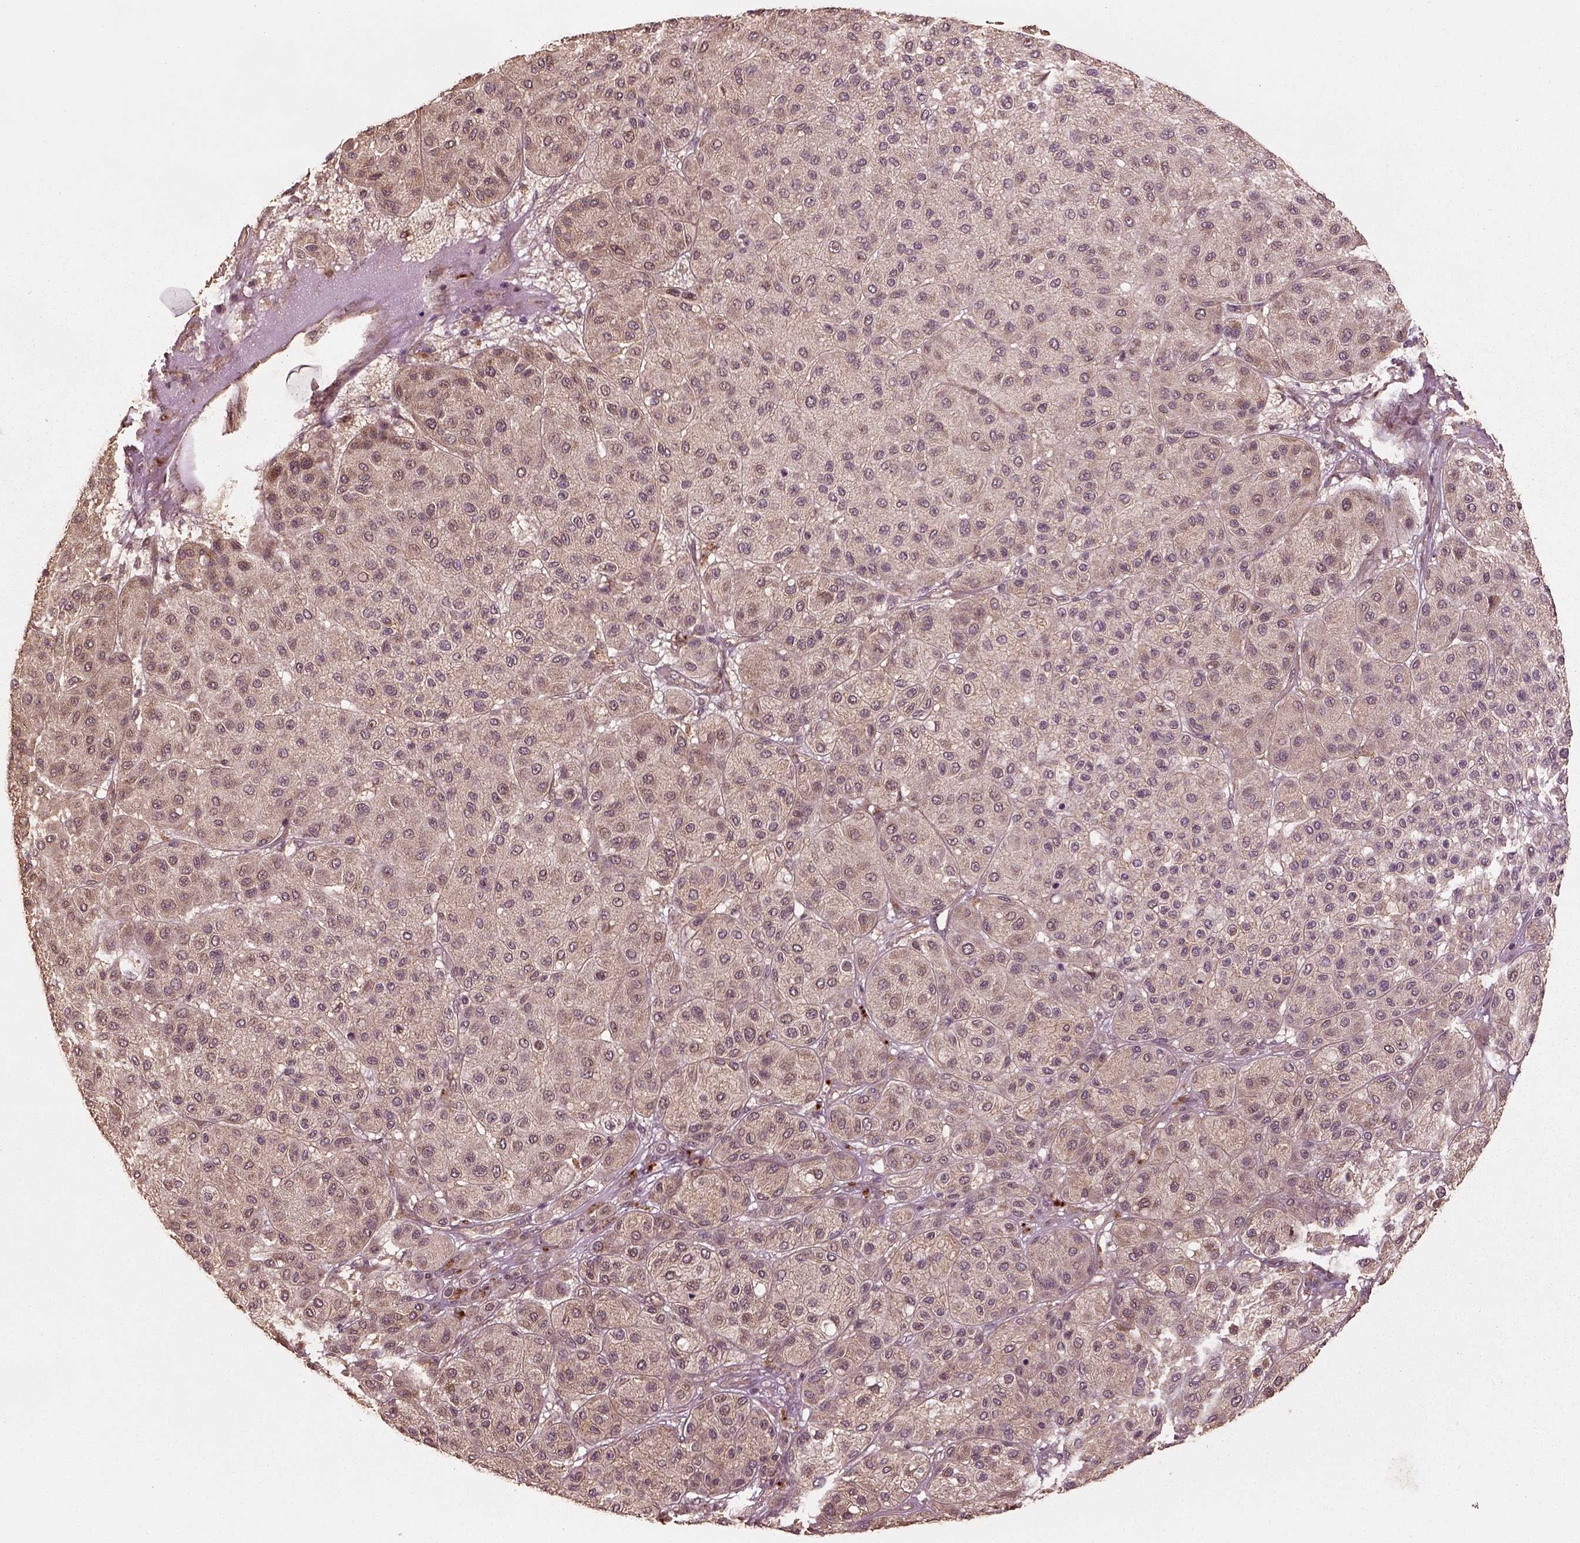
{"staining": {"intensity": "weak", "quantity": "25%-75%", "location": "cytoplasmic/membranous"}, "tissue": "melanoma", "cell_type": "Tumor cells", "image_type": "cancer", "snomed": [{"axis": "morphology", "description": "Malignant melanoma, Metastatic site"}, {"axis": "topography", "description": "Smooth muscle"}], "caption": "Protein staining demonstrates weak cytoplasmic/membranous staining in approximately 25%-75% of tumor cells in melanoma.", "gene": "ERV3-1", "patient": {"sex": "male", "age": 41}}